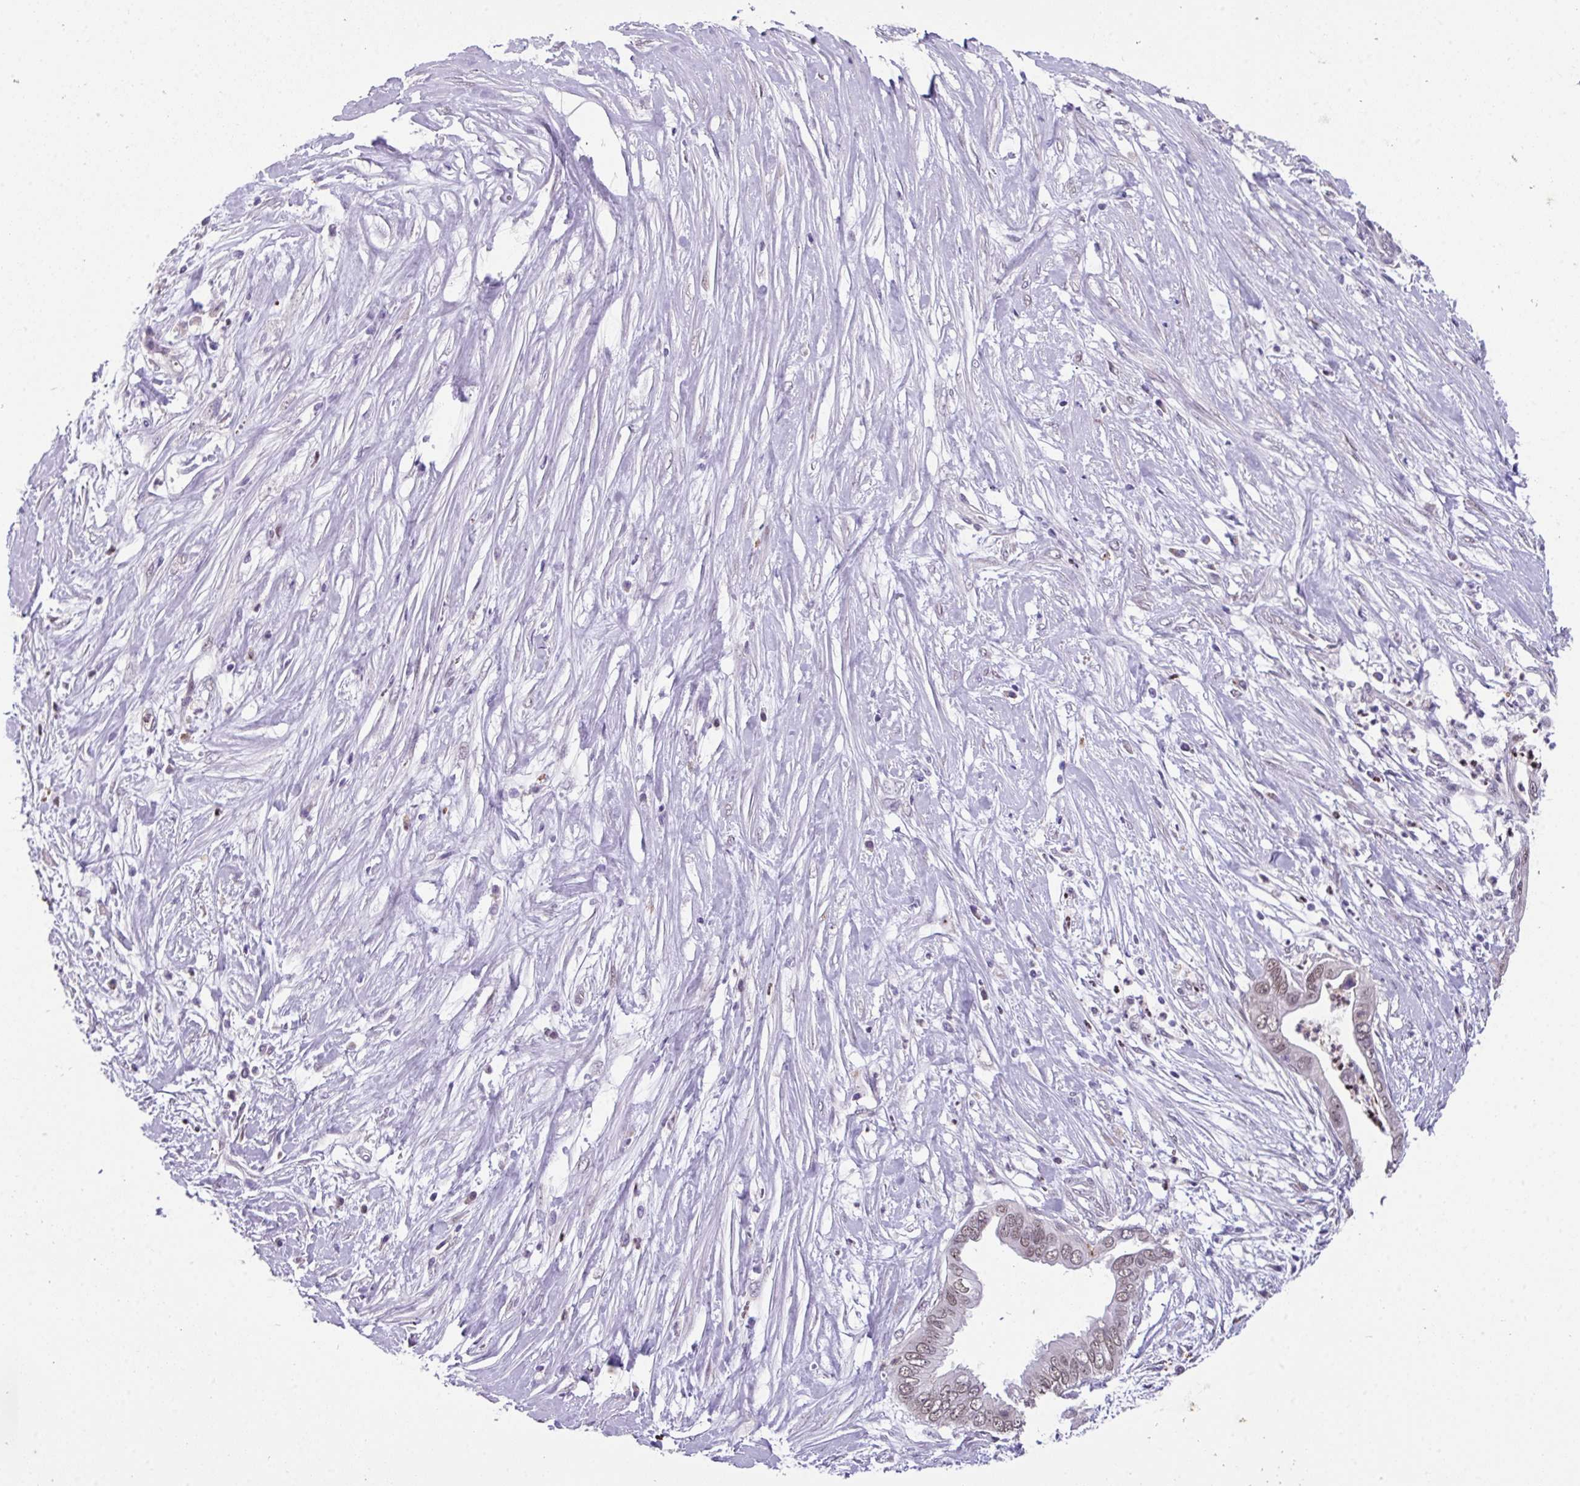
{"staining": {"intensity": "weak", "quantity": ">75%", "location": "nuclear"}, "tissue": "pancreatic cancer", "cell_type": "Tumor cells", "image_type": "cancer", "snomed": [{"axis": "morphology", "description": "Adenocarcinoma, NOS"}, {"axis": "topography", "description": "Pancreas"}], "caption": "This is an image of immunohistochemistry staining of pancreatic cancer, which shows weak staining in the nuclear of tumor cells.", "gene": "ZFP3", "patient": {"sex": "male", "age": 75}}